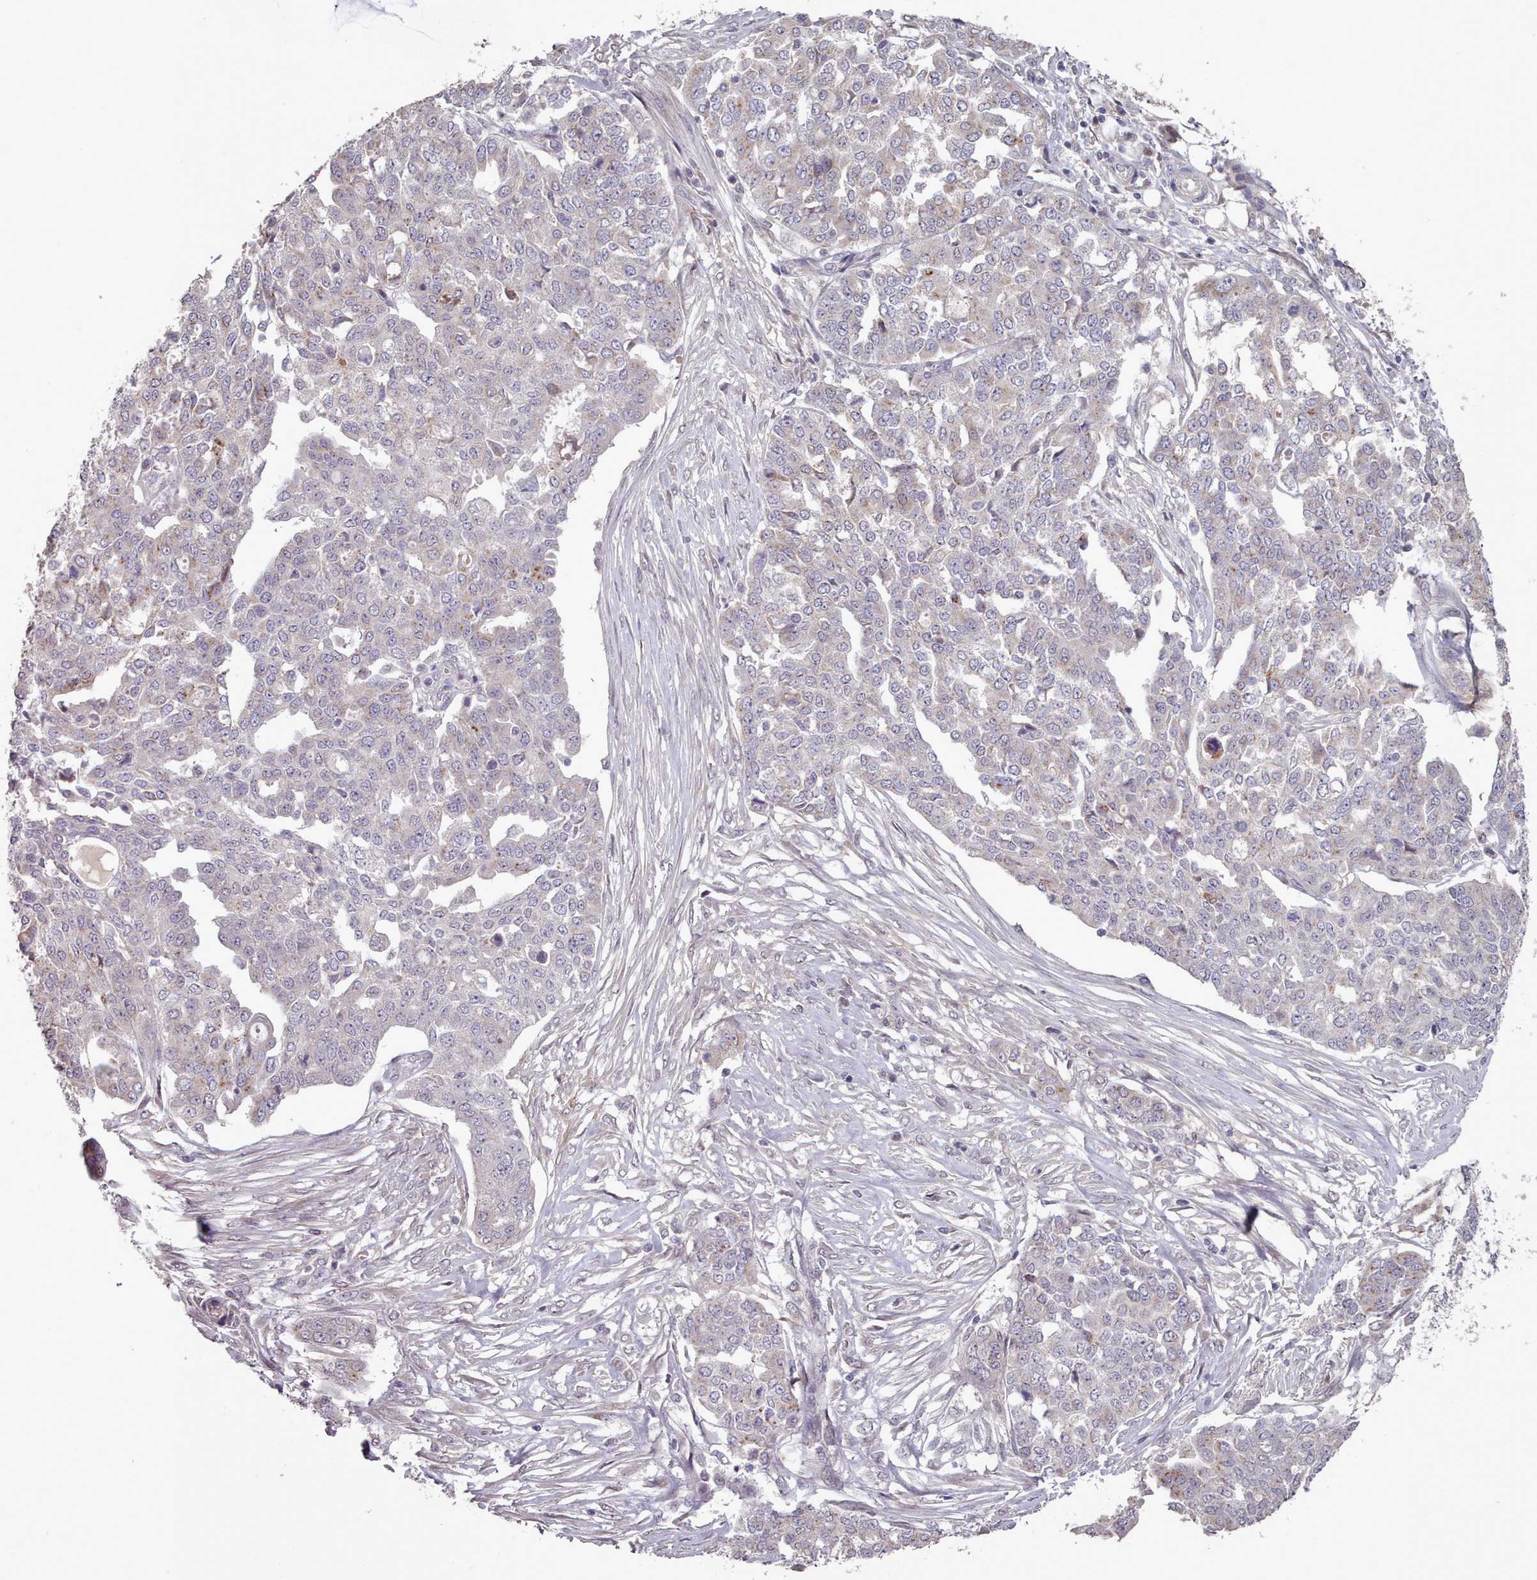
{"staining": {"intensity": "weak", "quantity": "<25%", "location": "cytoplasmic/membranous"}, "tissue": "ovarian cancer", "cell_type": "Tumor cells", "image_type": "cancer", "snomed": [{"axis": "morphology", "description": "Cystadenocarcinoma, serous, NOS"}, {"axis": "topography", "description": "Soft tissue"}, {"axis": "topography", "description": "Ovary"}], "caption": "Immunohistochemistry micrograph of neoplastic tissue: ovarian cancer stained with DAB (3,3'-diaminobenzidine) displays no significant protein staining in tumor cells.", "gene": "ERCC6L", "patient": {"sex": "female", "age": 57}}